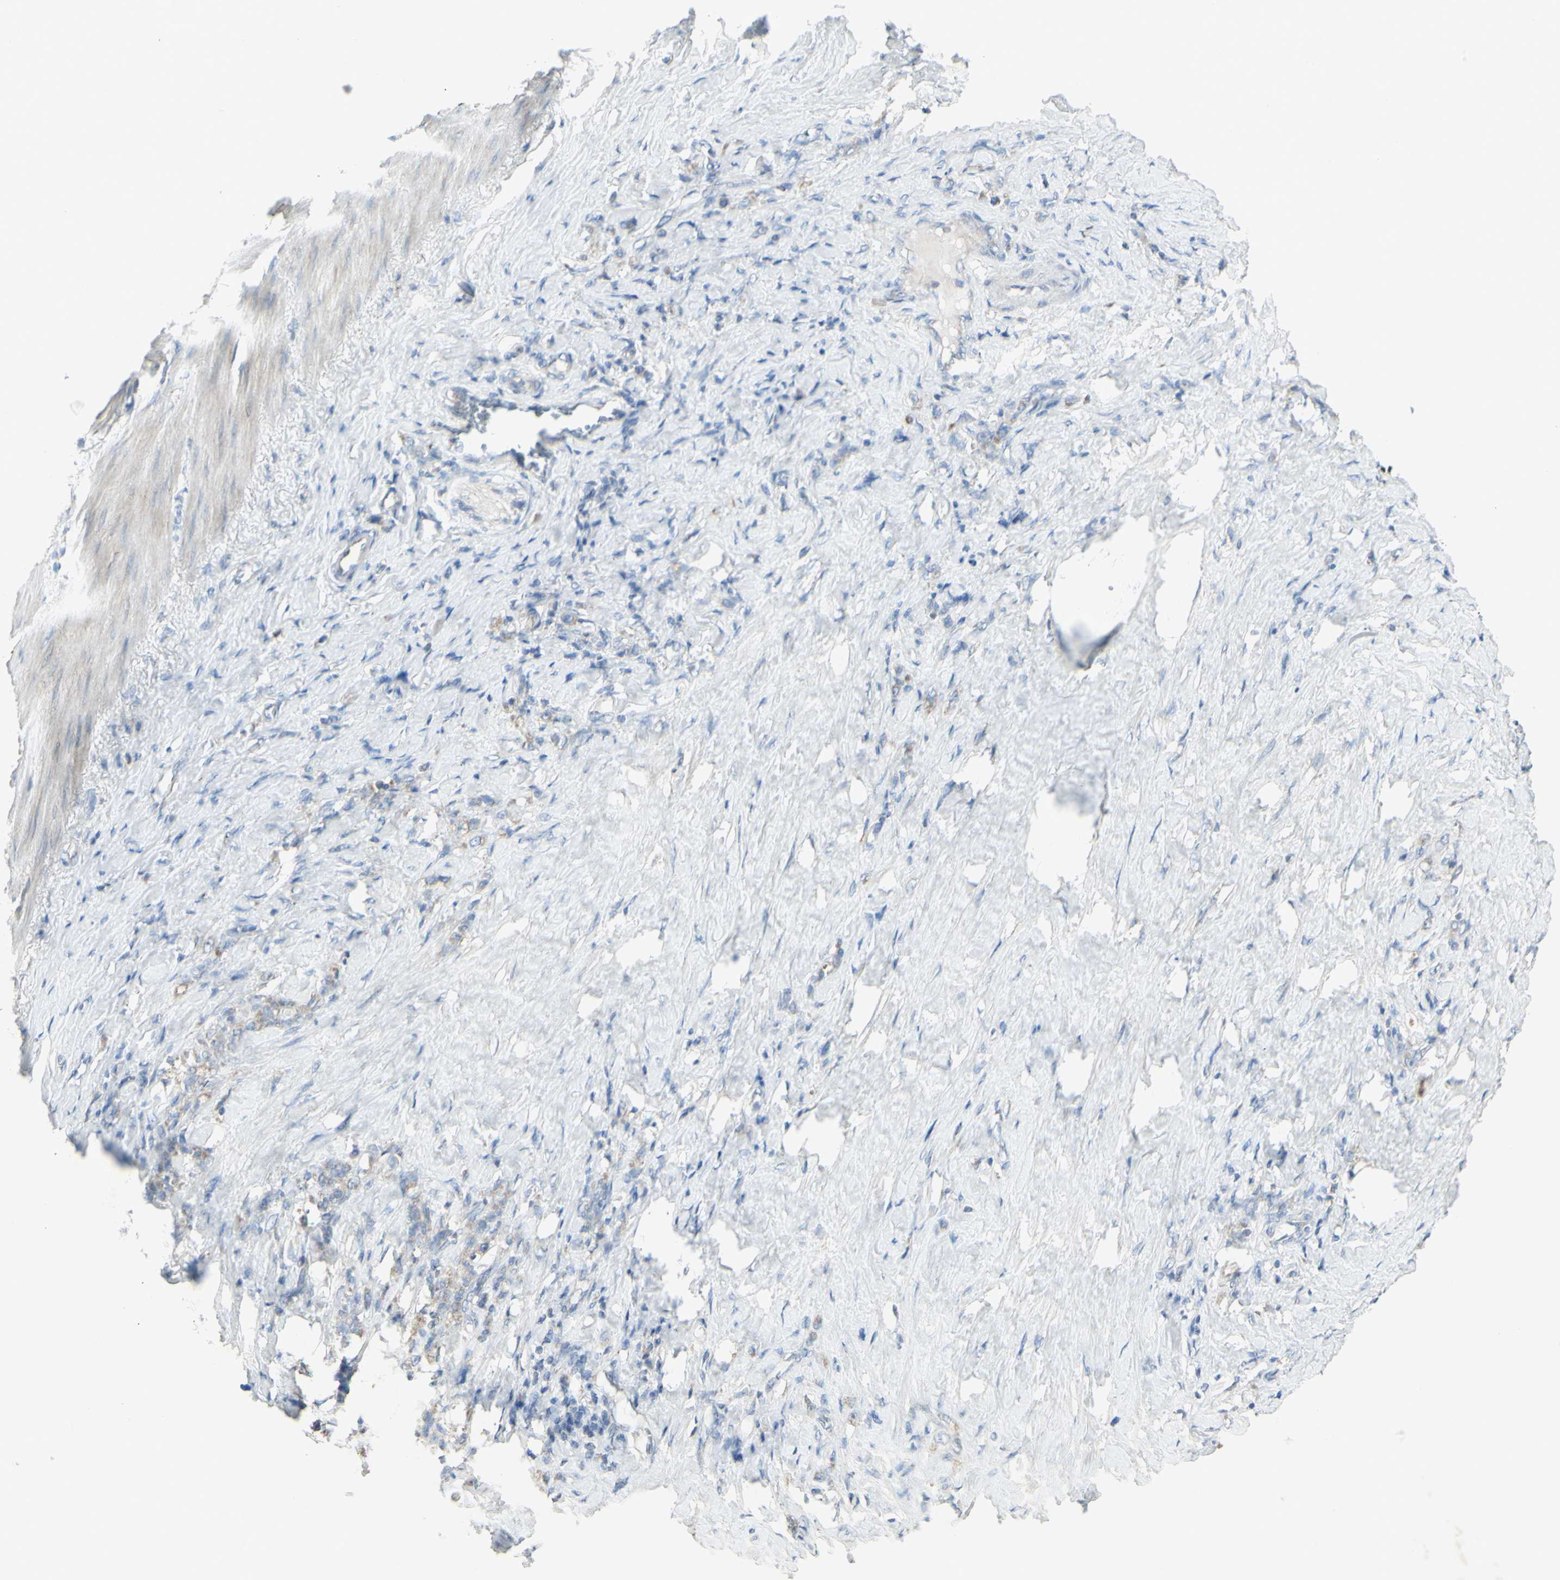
{"staining": {"intensity": "weak", "quantity": "<25%", "location": "cytoplasmic/membranous"}, "tissue": "stomach cancer", "cell_type": "Tumor cells", "image_type": "cancer", "snomed": [{"axis": "morphology", "description": "Adenocarcinoma, NOS"}, {"axis": "topography", "description": "Stomach"}], "caption": "Immunohistochemistry (IHC) image of stomach cancer stained for a protein (brown), which exhibits no expression in tumor cells.", "gene": "CNTNAP1", "patient": {"sex": "male", "age": 82}}